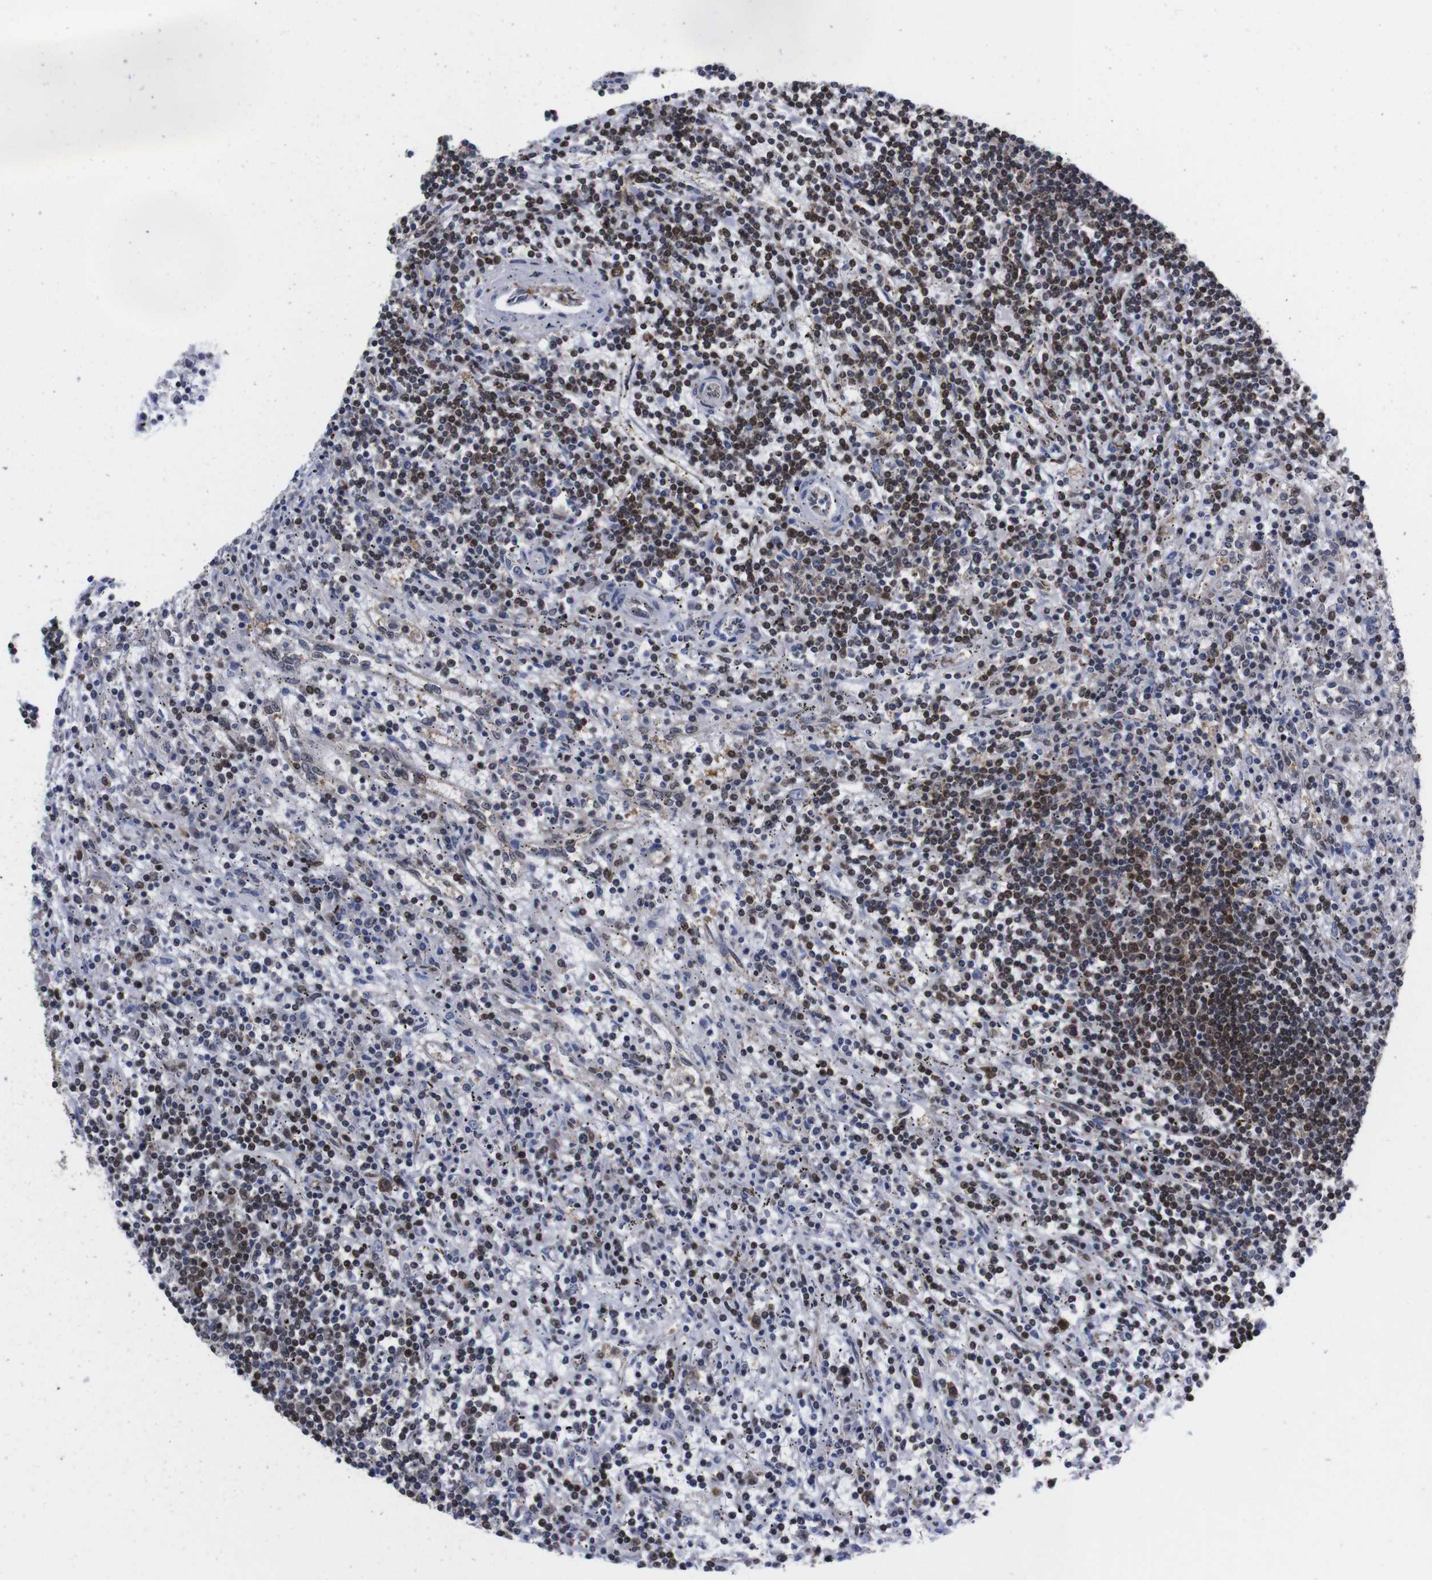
{"staining": {"intensity": "moderate", "quantity": "25%-75%", "location": "cytoplasmic/membranous,nuclear"}, "tissue": "lymphoma", "cell_type": "Tumor cells", "image_type": "cancer", "snomed": [{"axis": "morphology", "description": "Malignant lymphoma, non-Hodgkin's type, Low grade"}, {"axis": "topography", "description": "Spleen"}], "caption": "This is a photomicrograph of immunohistochemistry staining of low-grade malignant lymphoma, non-Hodgkin's type, which shows moderate expression in the cytoplasmic/membranous and nuclear of tumor cells.", "gene": "UBQLN2", "patient": {"sex": "male", "age": 76}}